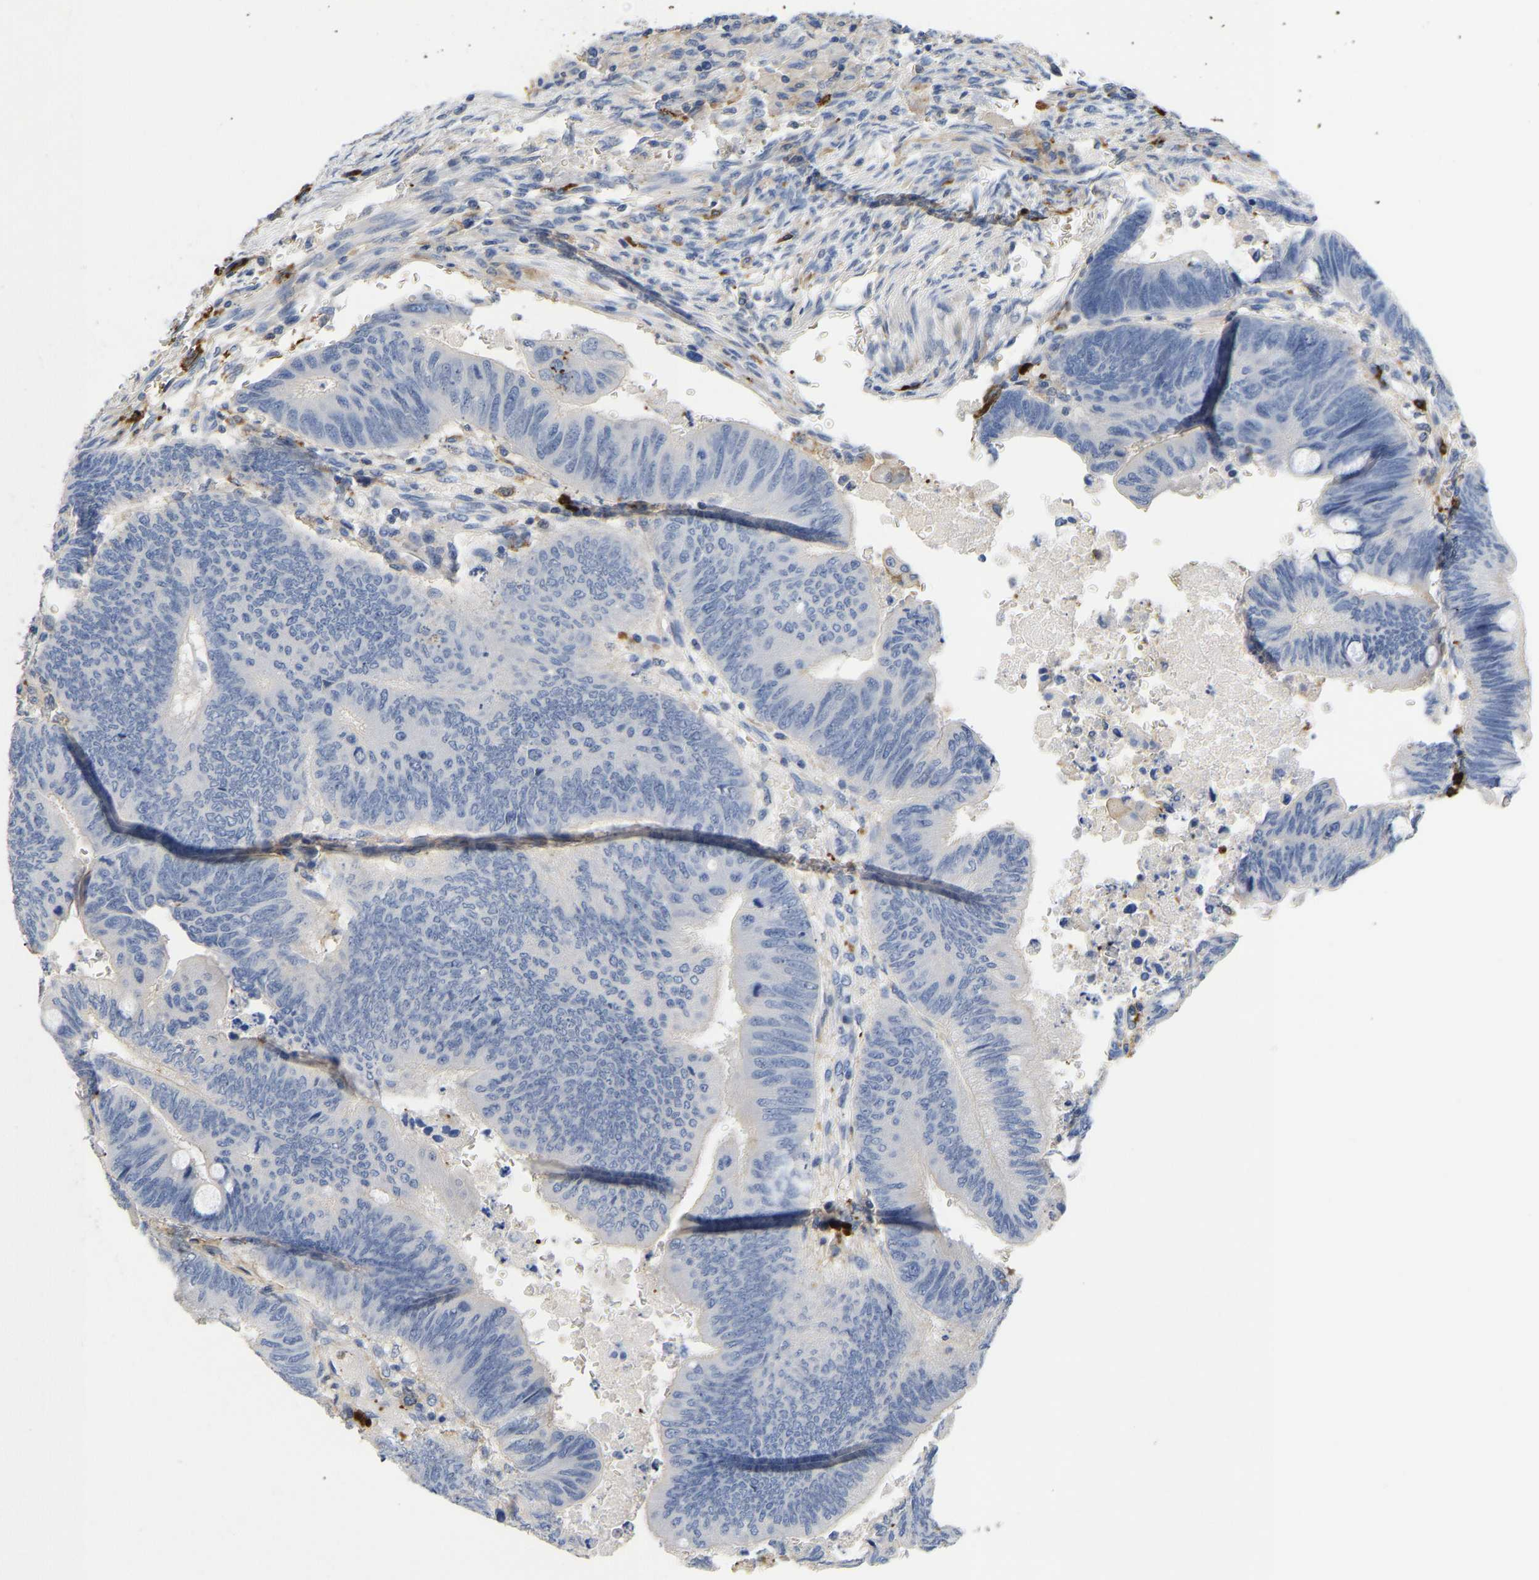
{"staining": {"intensity": "negative", "quantity": "none", "location": "none"}, "tissue": "colorectal cancer", "cell_type": "Tumor cells", "image_type": "cancer", "snomed": [{"axis": "morphology", "description": "Normal tissue, NOS"}, {"axis": "morphology", "description": "Adenocarcinoma, NOS"}, {"axis": "topography", "description": "Rectum"}, {"axis": "topography", "description": "Peripheral nerve tissue"}], "caption": "This is an immunohistochemistry histopathology image of colorectal adenocarcinoma. There is no staining in tumor cells.", "gene": "FGF18", "patient": {"sex": "male", "age": 92}}